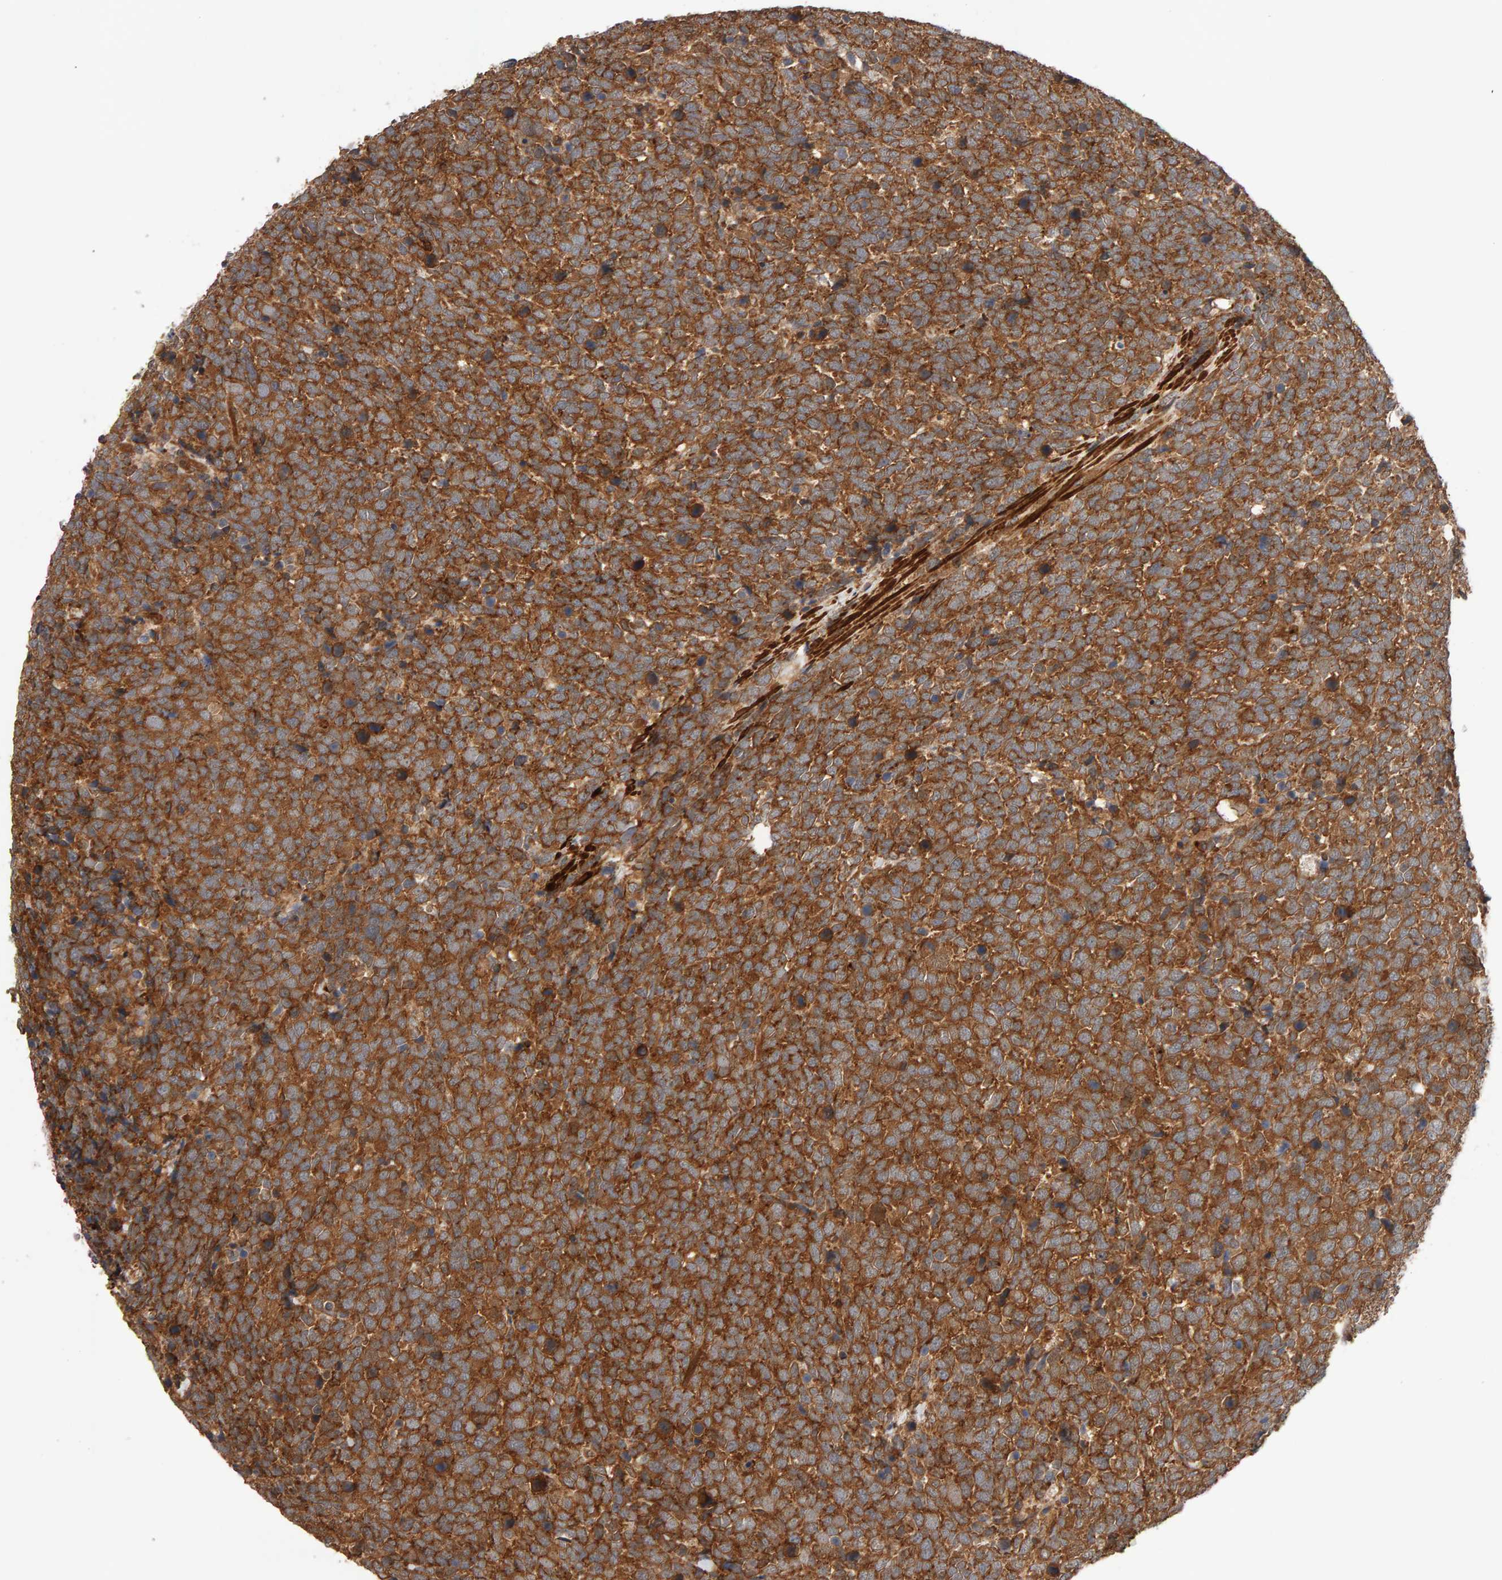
{"staining": {"intensity": "moderate", "quantity": ">75%", "location": "cytoplasmic/membranous"}, "tissue": "urothelial cancer", "cell_type": "Tumor cells", "image_type": "cancer", "snomed": [{"axis": "morphology", "description": "Urothelial carcinoma, High grade"}, {"axis": "topography", "description": "Urinary bladder"}], "caption": "Protein expression analysis of urothelial cancer reveals moderate cytoplasmic/membranous positivity in approximately >75% of tumor cells.", "gene": "SYNRG", "patient": {"sex": "female", "age": 82}}